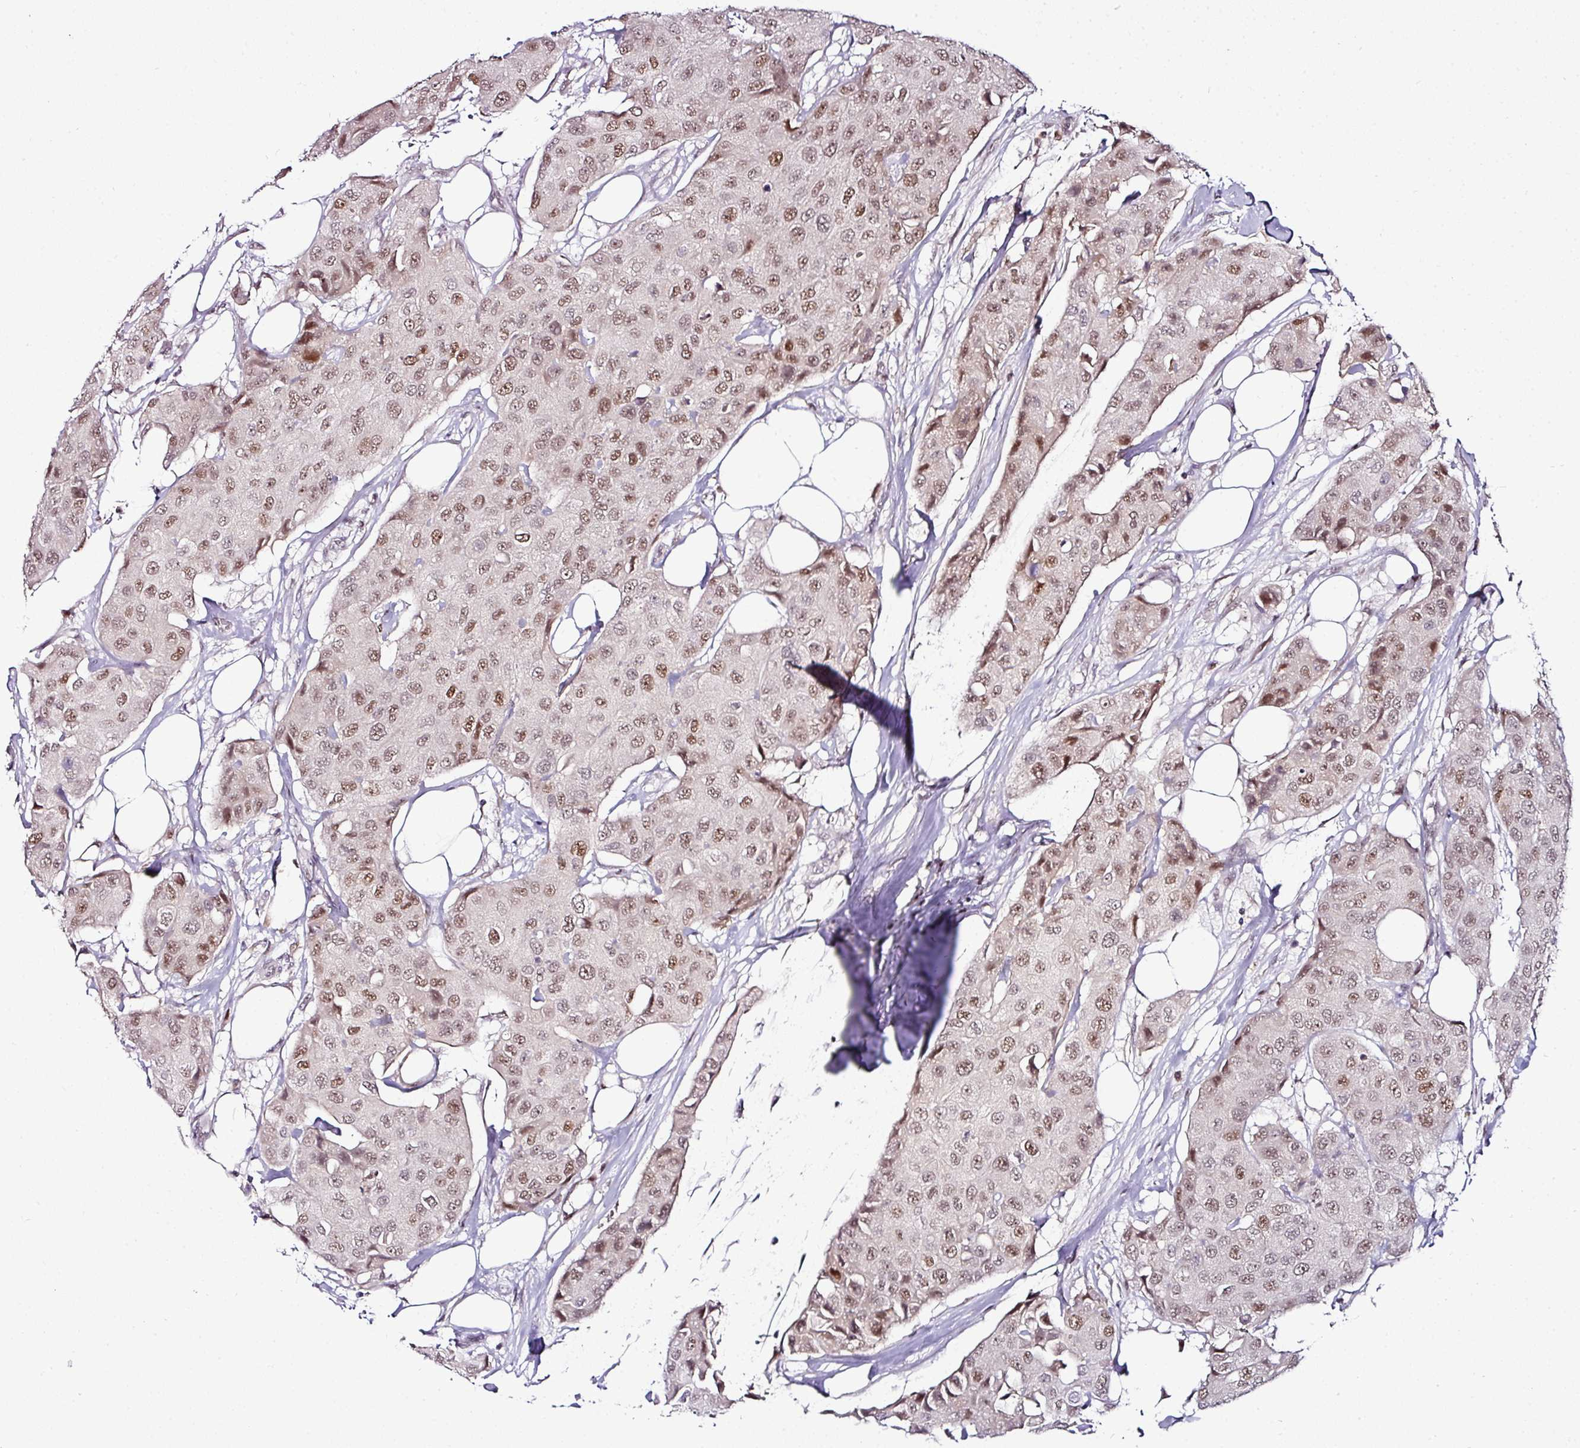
{"staining": {"intensity": "weak", "quantity": ">75%", "location": "nuclear"}, "tissue": "breast cancer", "cell_type": "Tumor cells", "image_type": "cancer", "snomed": [{"axis": "morphology", "description": "Duct carcinoma"}, {"axis": "topography", "description": "Breast"}], "caption": "Immunohistochemistry (IHC) of breast invasive ductal carcinoma exhibits low levels of weak nuclear expression in approximately >75% of tumor cells.", "gene": "KLF16", "patient": {"sex": "female", "age": 80}}